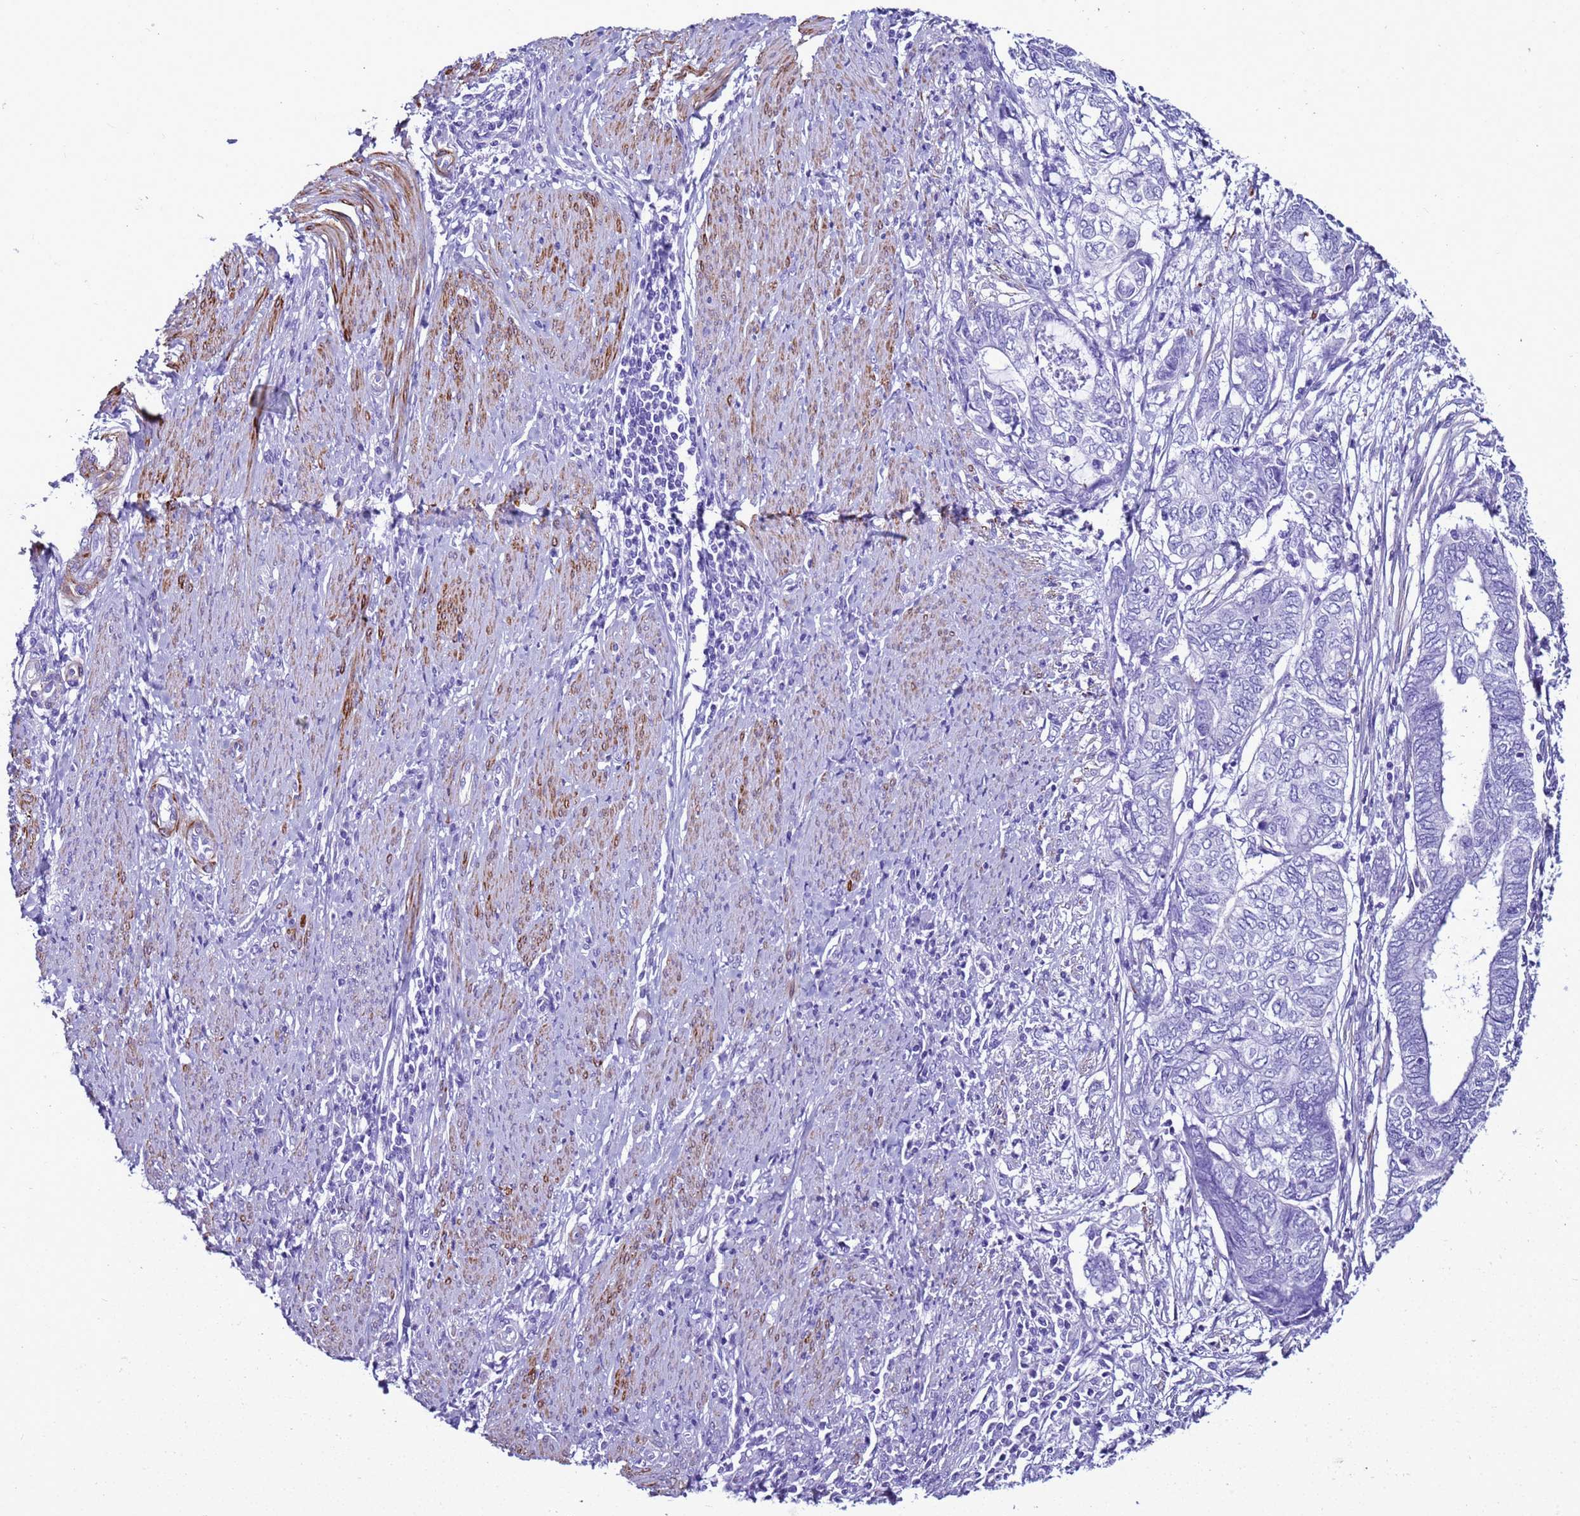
{"staining": {"intensity": "negative", "quantity": "none", "location": "none"}, "tissue": "endometrial cancer", "cell_type": "Tumor cells", "image_type": "cancer", "snomed": [{"axis": "morphology", "description": "Adenocarcinoma, NOS"}, {"axis": "topography", "description": "Uterus"}, {"axis": "topography", "description": "Endometrium"}], "caption": "Endometrial cancer was stained to show a protein in brown. There is no significant staining in tumor cells.", "gene": "LCMT1", "patient": {"sex": "female", "age": 70}}